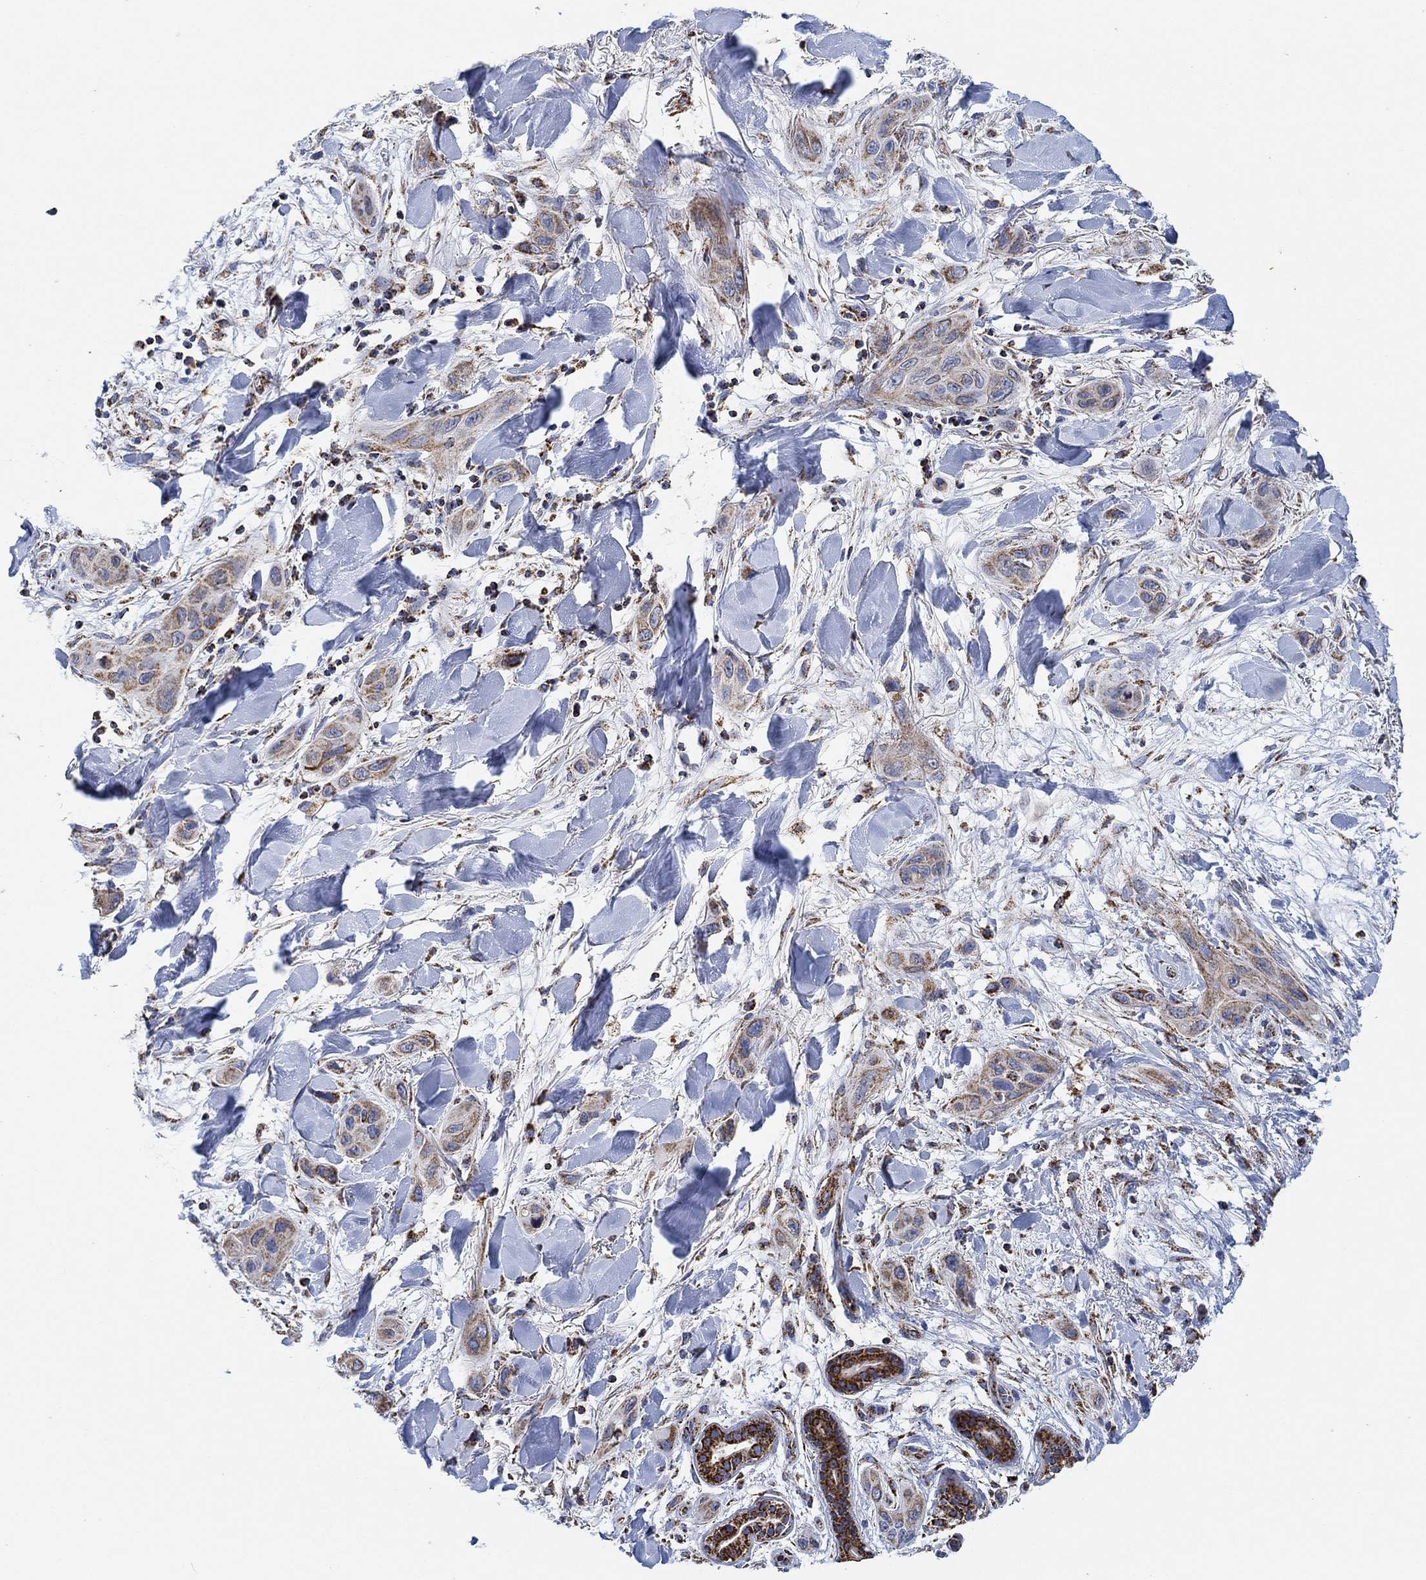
{"staining": {"intensity": "weak", "quantity": "25%-75%", "location": "cytoplasmic/membranous"}, "tissue": "skin cancer", "cell_type": "Tumor cells", "image_type": "cancer", "snomed": [{"axis": "morphology", "description": "Squamous cell carcinoma, NOS"}, {"axis": "topography", "description": "Skin"}], "caption": "A histopathology image showing weak cytoplasmic/membranous staining in approximately 25%-75% of tumor cells in squamous cell carcinoma (skin), as visualized by brown immunohistochemical staining.", "gene": "NDUFS3", "patient": {"sex": "male", "age": 78}}